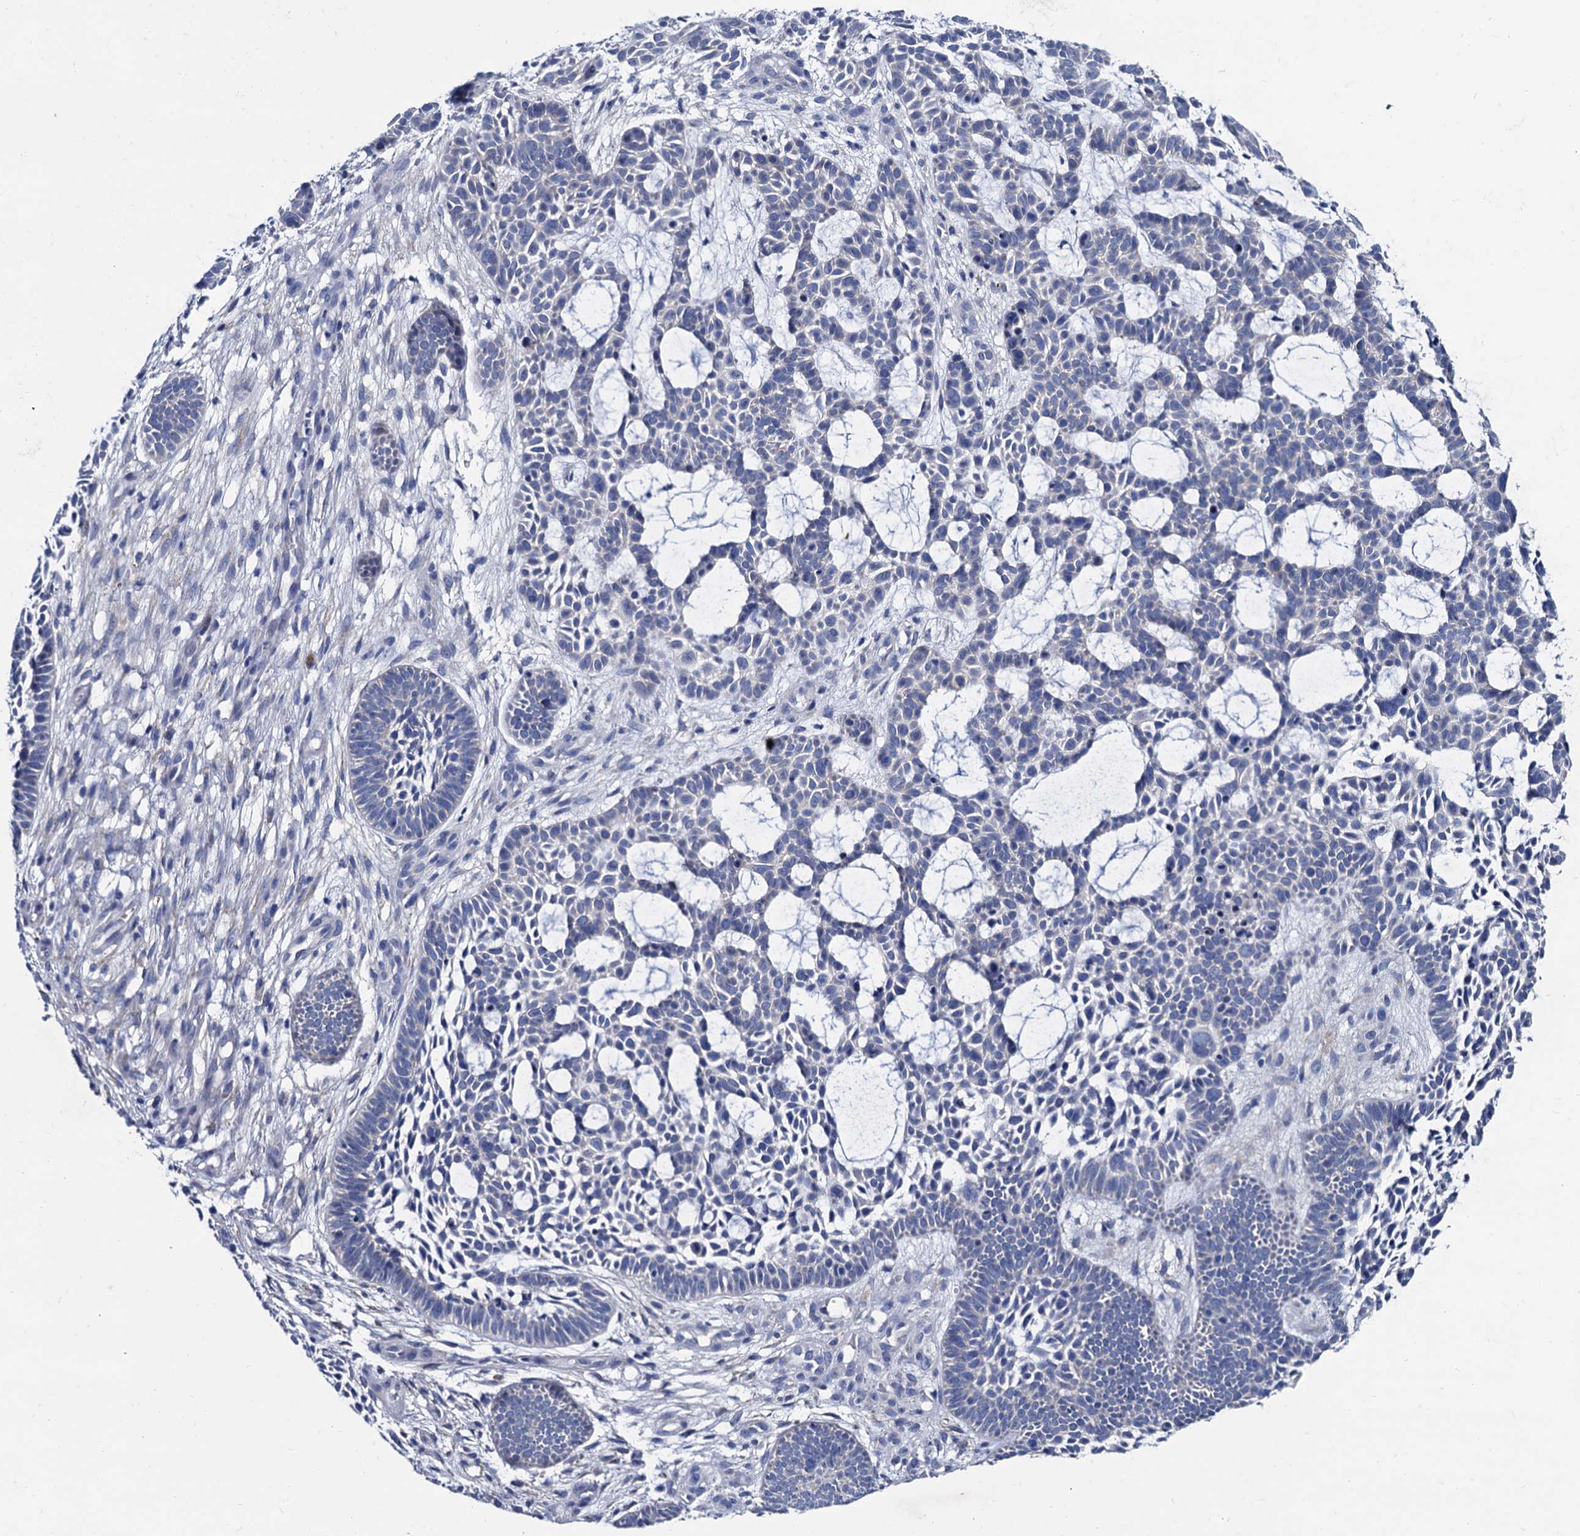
{"staining": {"intensity": "negative", "quantity": "none", "location": "none"}, "tissue": "skin cancer", "cell_type": "Tumor cells", "image_type": "cancer", "snomed": [{"axis": "morphology", "description": "Basal cell carcinoma"}, {"axis": "topography", "description": "Skin"}], "caption": "Tumor cells show no significant protein positivity in skin basal cell carcinoma.", "gene": "FOXR2", "patient": {"sex": "male", "age": 89}}